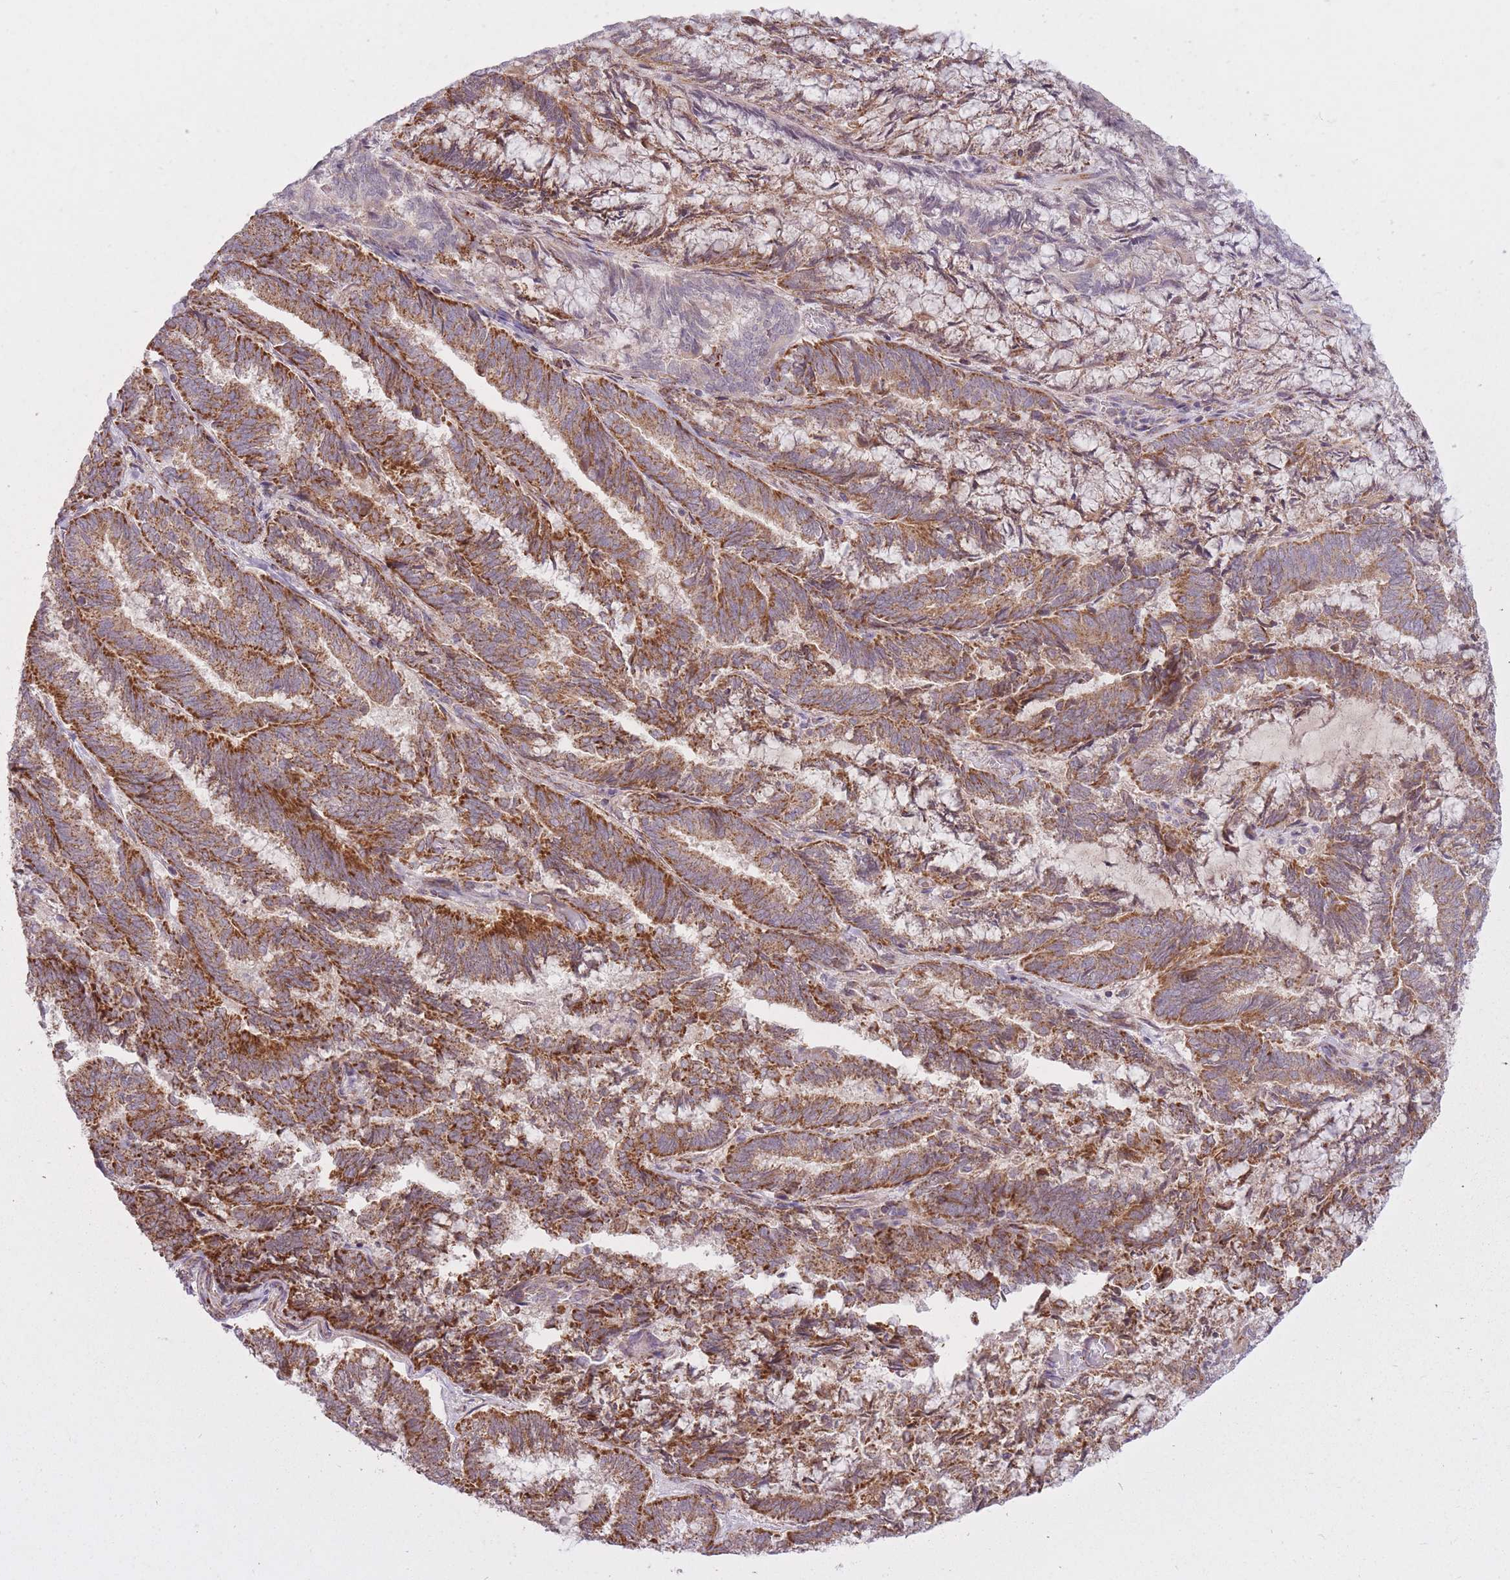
{"staining": {"intensity": "strong", "quantity": ">75%", "location": "cytoplasmic/membranous"}, "tissue": "endometrial cancer", "cell_type": "Tumor cells", "image_type": "cancer", "snomed": [{"axis": "morphology", "description": "Adenocarcinoma, NOS"}, {"axis": "topography", "description": "Endometrium"}], "caption": "A histopathology image of endometrial cancer stained for a protein demonstrates strong cytoplasmic/membranous brown staining in tumor cells.", "gene": "LIN7C", "patient": {"sex": "female", "age": 80}}